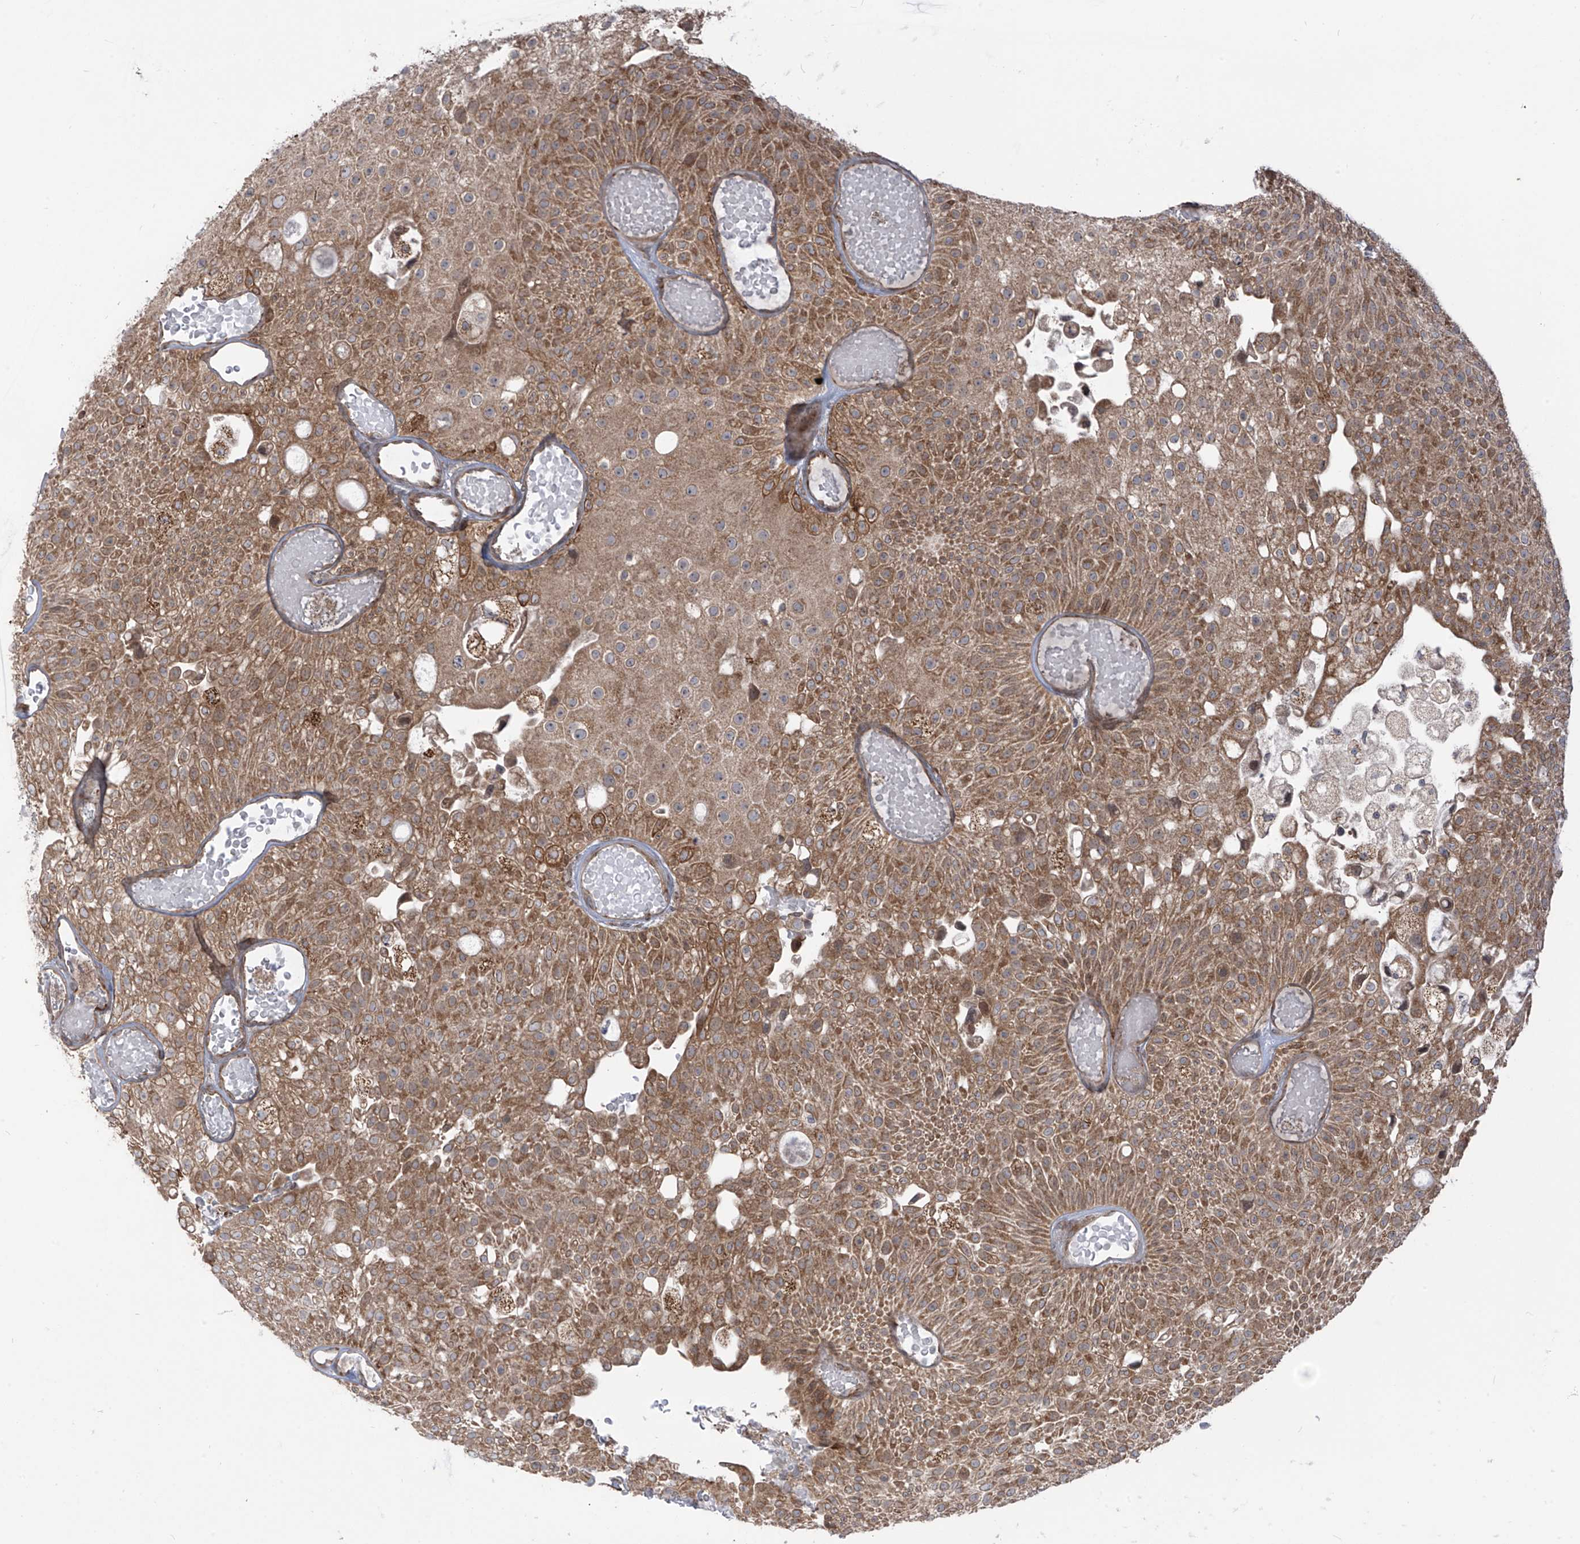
{"staining": {"intensity": "moderate", "quantity": ">75%", "location": "cytoplasmic/membranous"}, "tissue": "urothelial cancer", "cell_type": "Tumor cells", "image_type": "cancer", "snomed": [{"axis": "morphology", "description": "Urothelial carcinoma, Low grade"}, {"axis": "topography", "description": "Urinary bladder"}], "caption": "Protein expression analysis of human urothelial carcinoma (low-grade) reveals moderate cytoplasmic/membranous expression in about >75% of tumor cells. (Brightfield microscopy of DAB IHC at high magnification).", "gene": "TRIM67", "patient": {"sex": "male", "age": 78}}